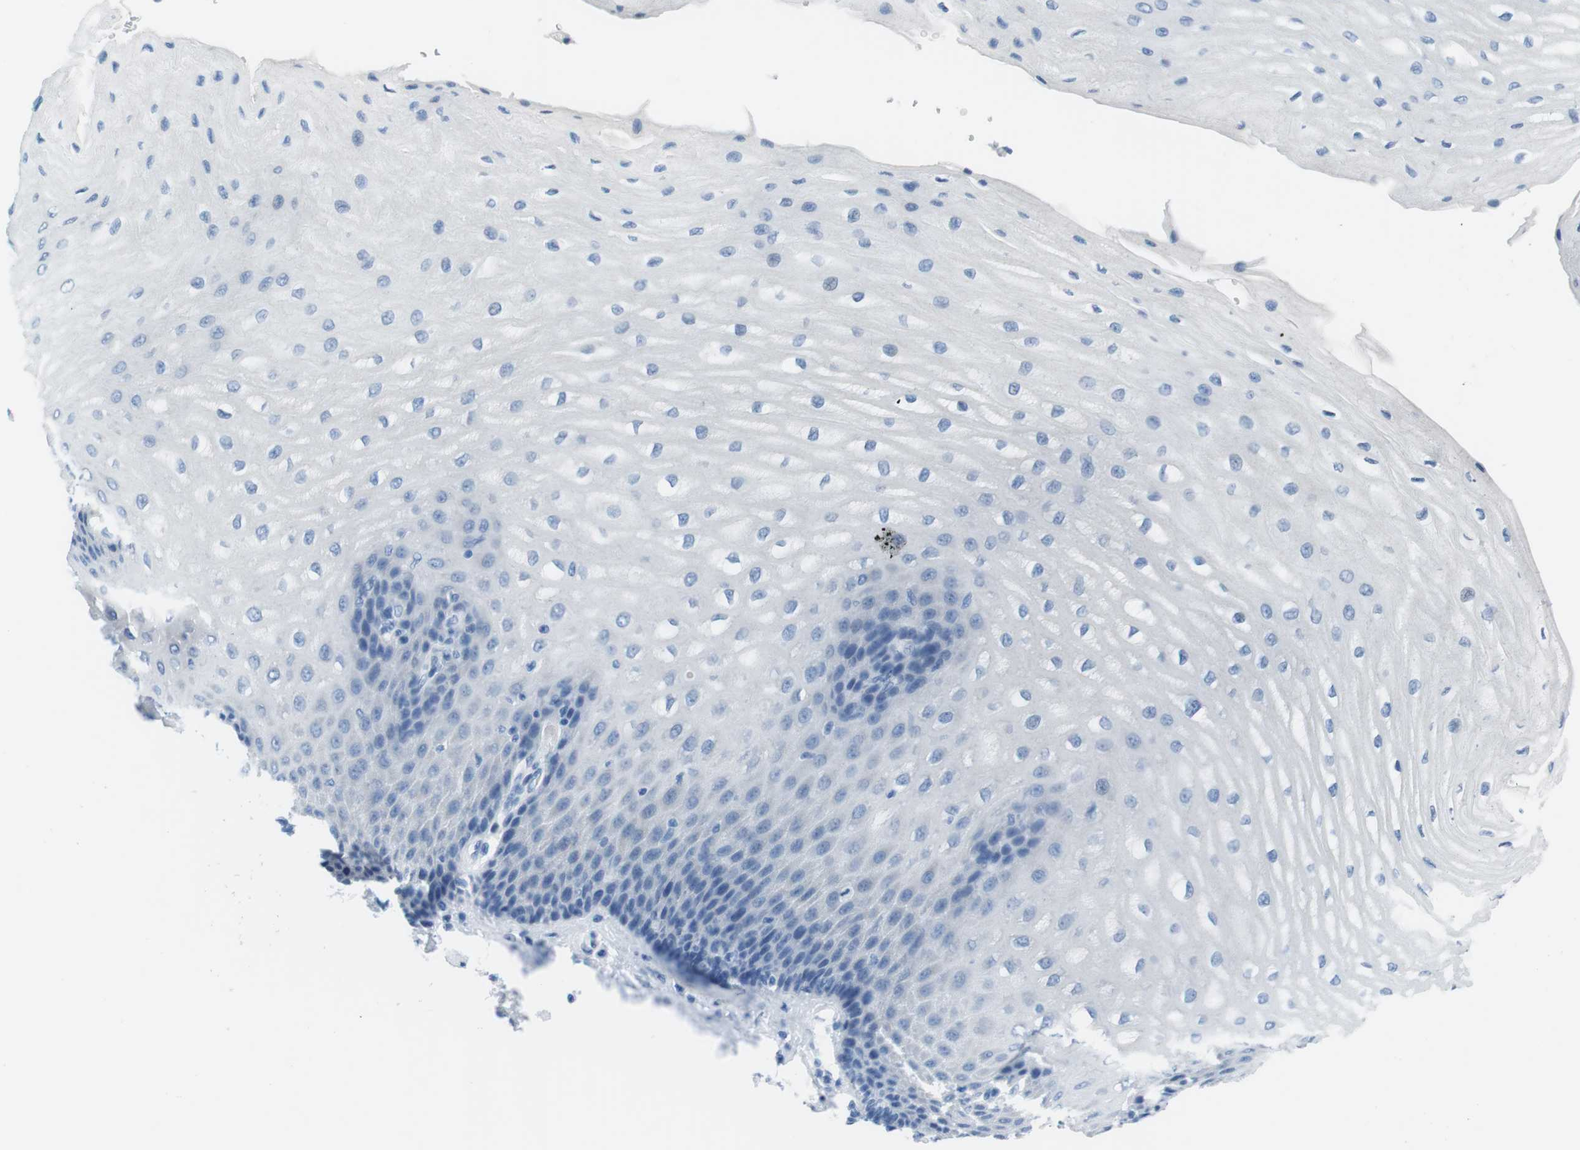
{"staining": {"intensity": "negative", "quantity": "none", "location": "none"}, "tissue": "esophagus", "cell_type": "Squamous epithelial cells", "image_type": "normal", "snomed": [{"axis": "morphology", "description": "Normal tissue, NOS"}, {"axis": "topography", "description": "Esophagus"}], "caption": "This is an immunohistochemistry image of unremarkable human esophagus. There is no expression in squamous epithelial cells.", "gene": "MUC2", "patient": {"sex": "male", "age": 54}}